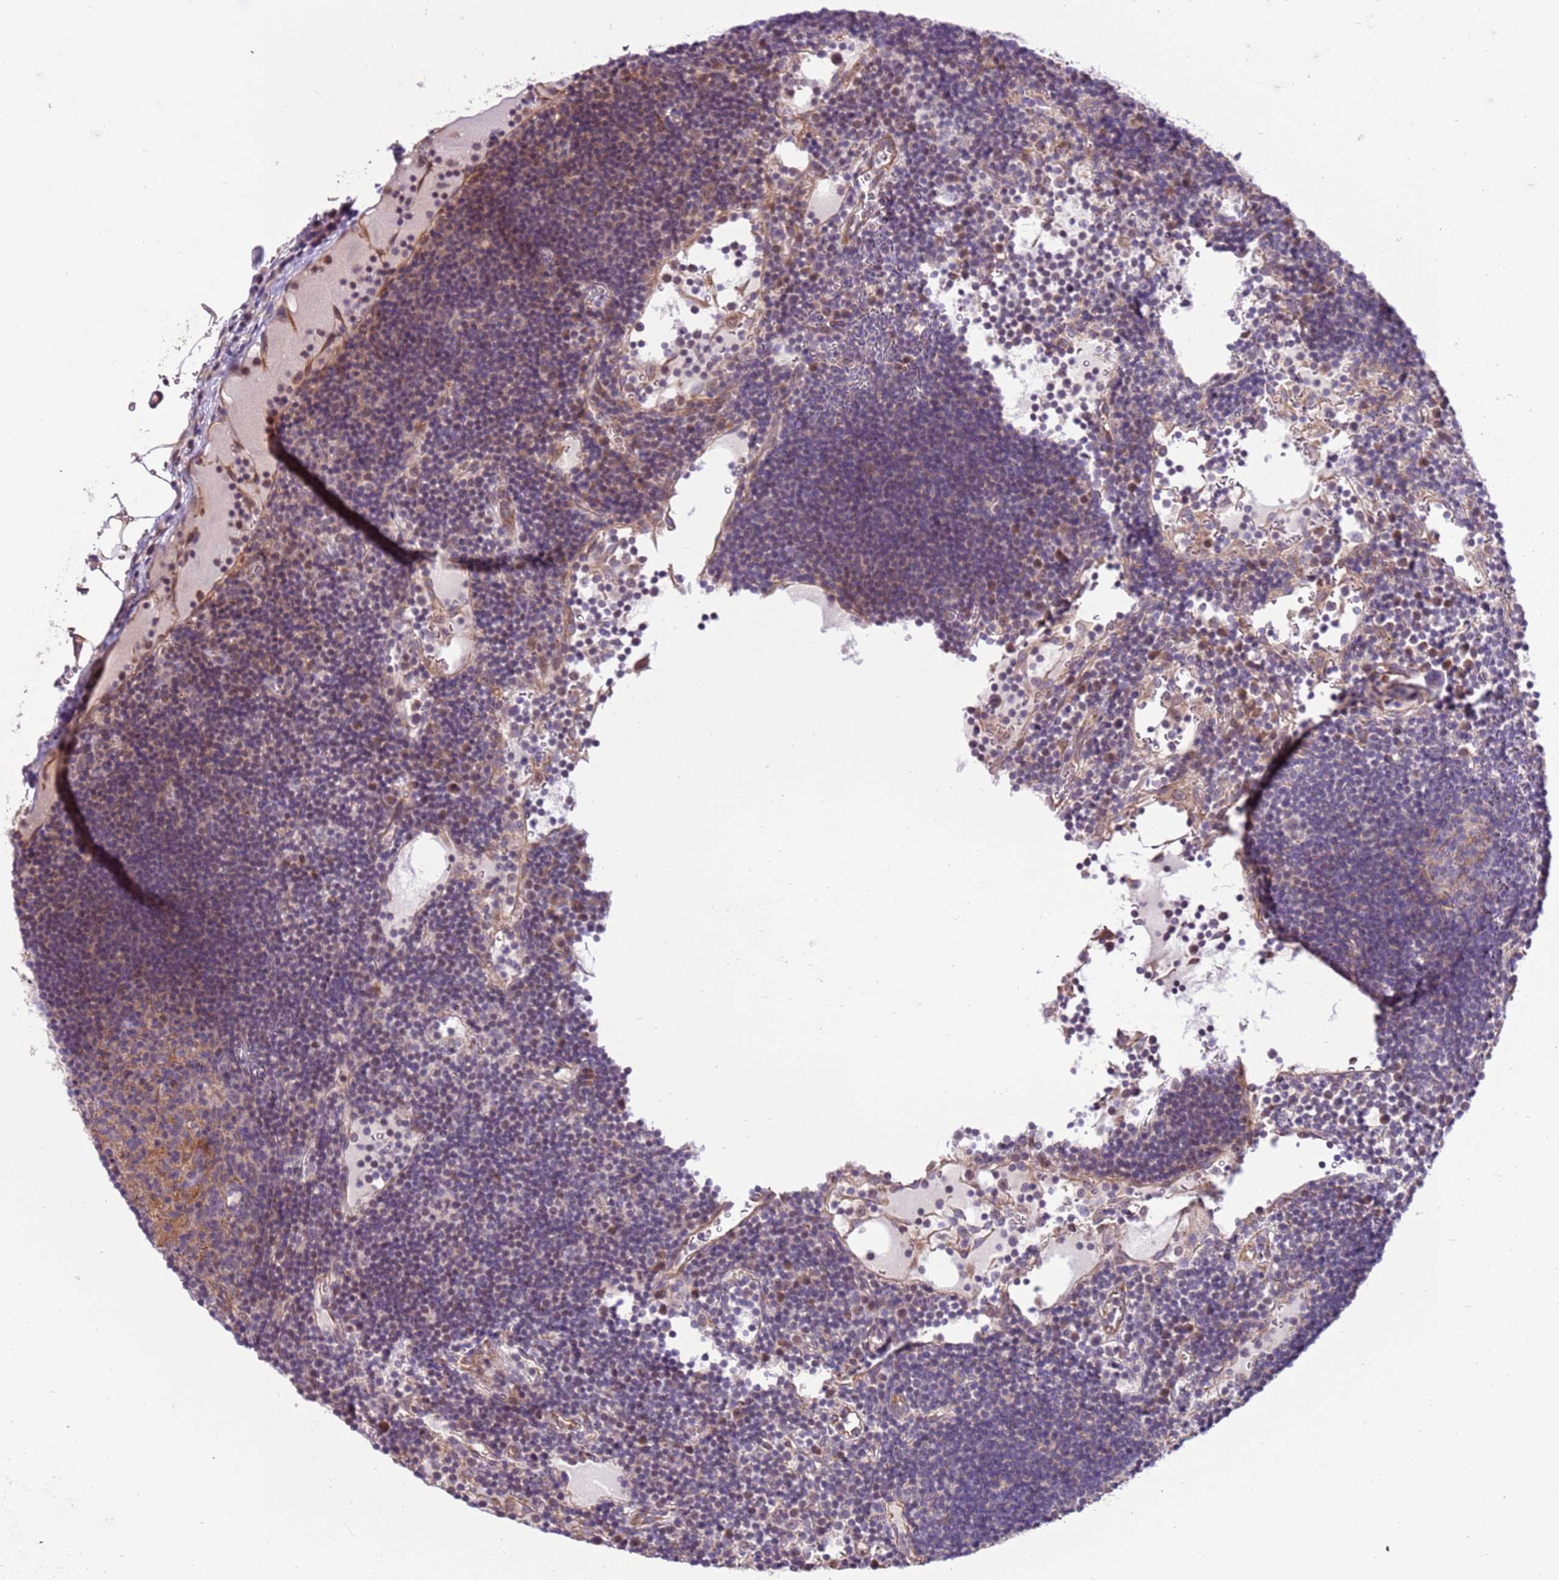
{"staining": {"intensity": "negative", "quantity": "none", "location": "none"}, "tissue": "lymph node", "cell_type": "Germinal center cells", "image_type": "normal", "snomed": [{"axis": "morphology", "description": "Normal tissue, NOS"}, {"axis": "topography", "description": "Lymph node"}], "caption": "This is a image of immunohistochemistry (IHC) staining of benign lymph node, which shows no staining in germinal center cells. (DAB (3,3'-diaminobenzidine) immunohistochemistry with hematoxylin counter stain).", "gene": "SCARA3", "patient": {"sex": "male", "age": 53}}